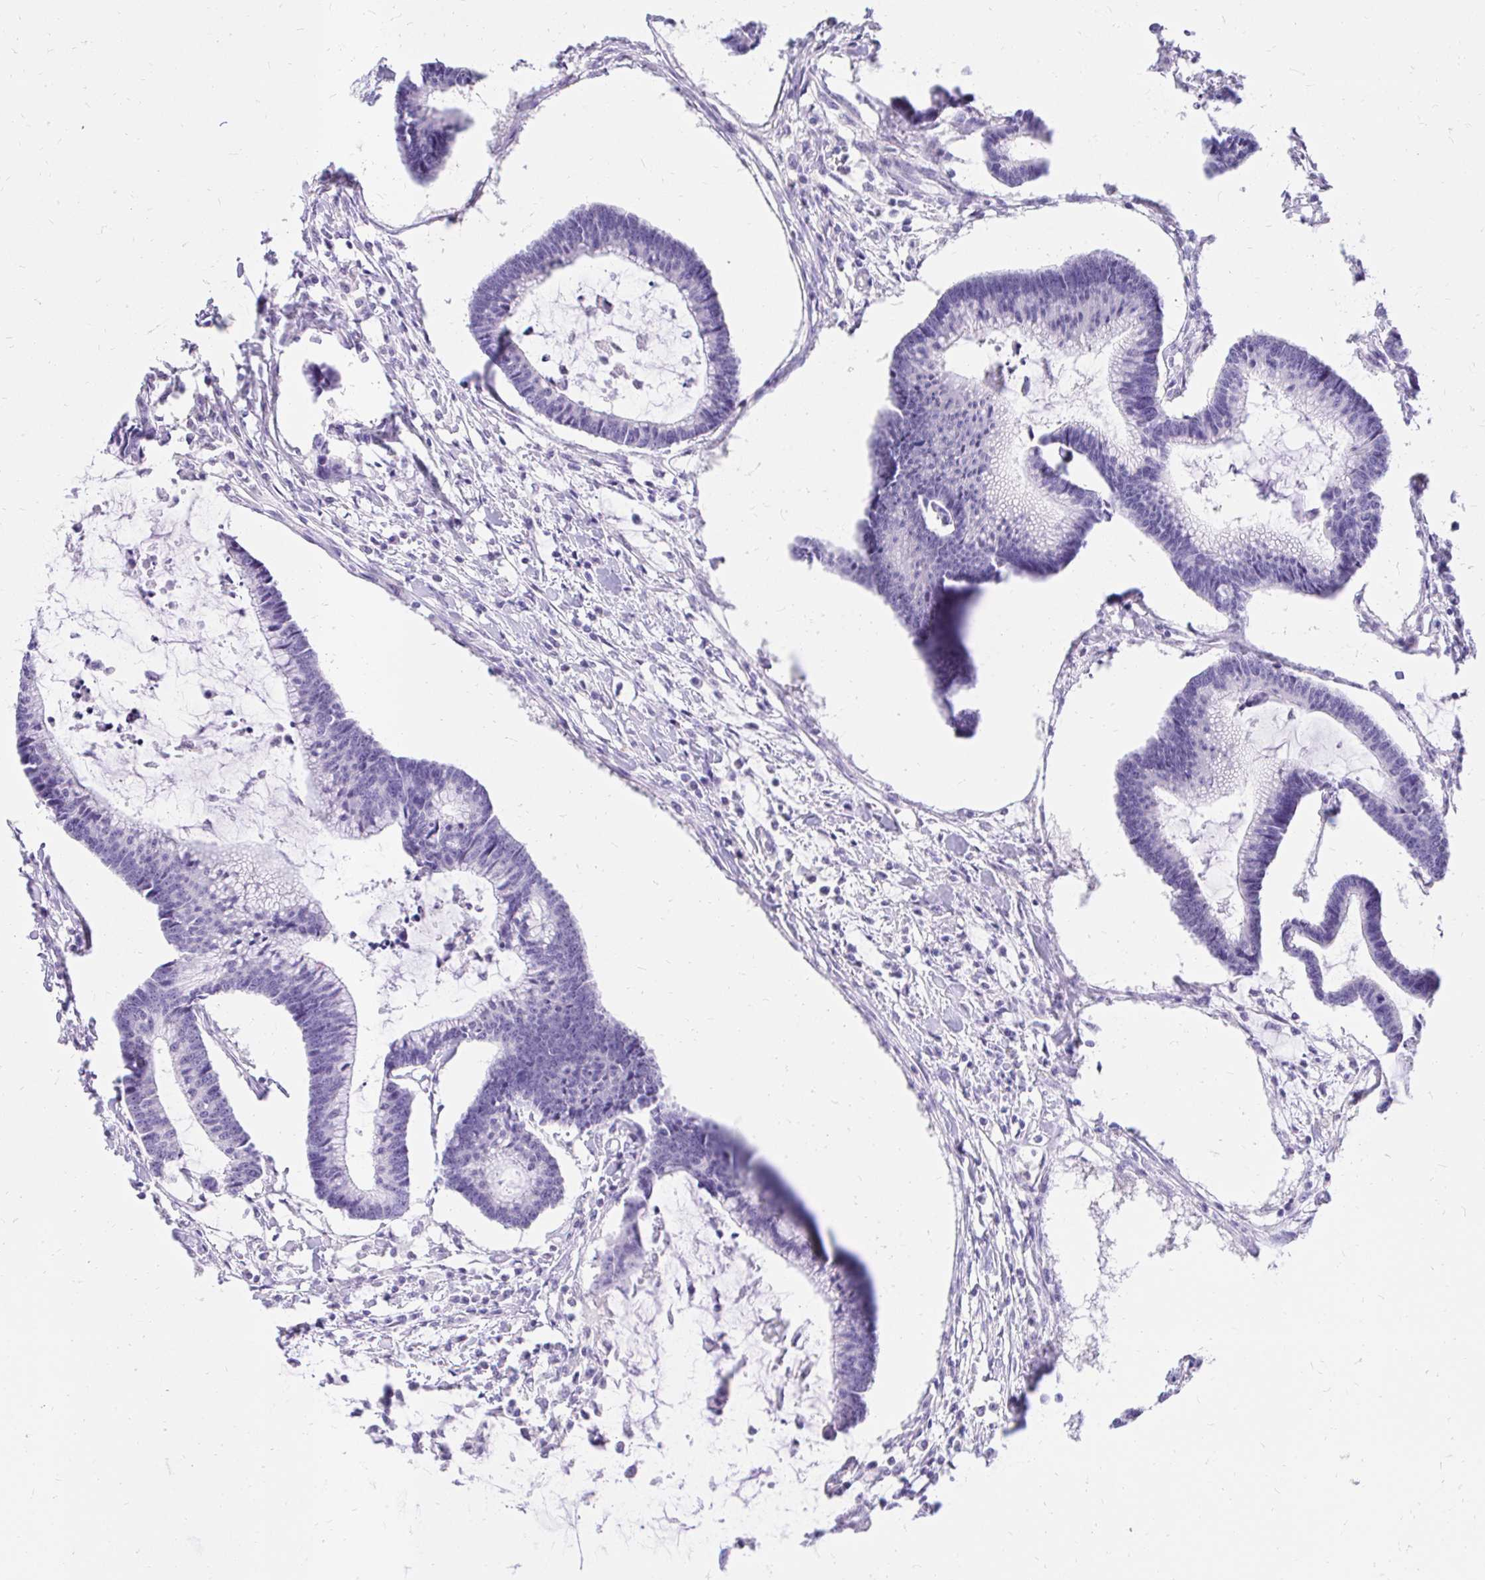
{"staining": {"intensity": "negative", "quantity": "none", "location": "none"}, "tissue": "colorectal cancer", "cell_type": "Tumor cells", "image_type": "cancer", "snomed": [{"axis": "morphology", "description": "Adenocarcinoma, NOS"}, {"axis": "topography", "description": "Colon"}], "caption": "High power microscopy image of an immunohistochemistry (IHC) micrograph of adenocarcinoma (colorectal), revealing no significant expression in tumor cells.", "gene": "FATE1", "patient": {"sex": "female", "age": 78}}